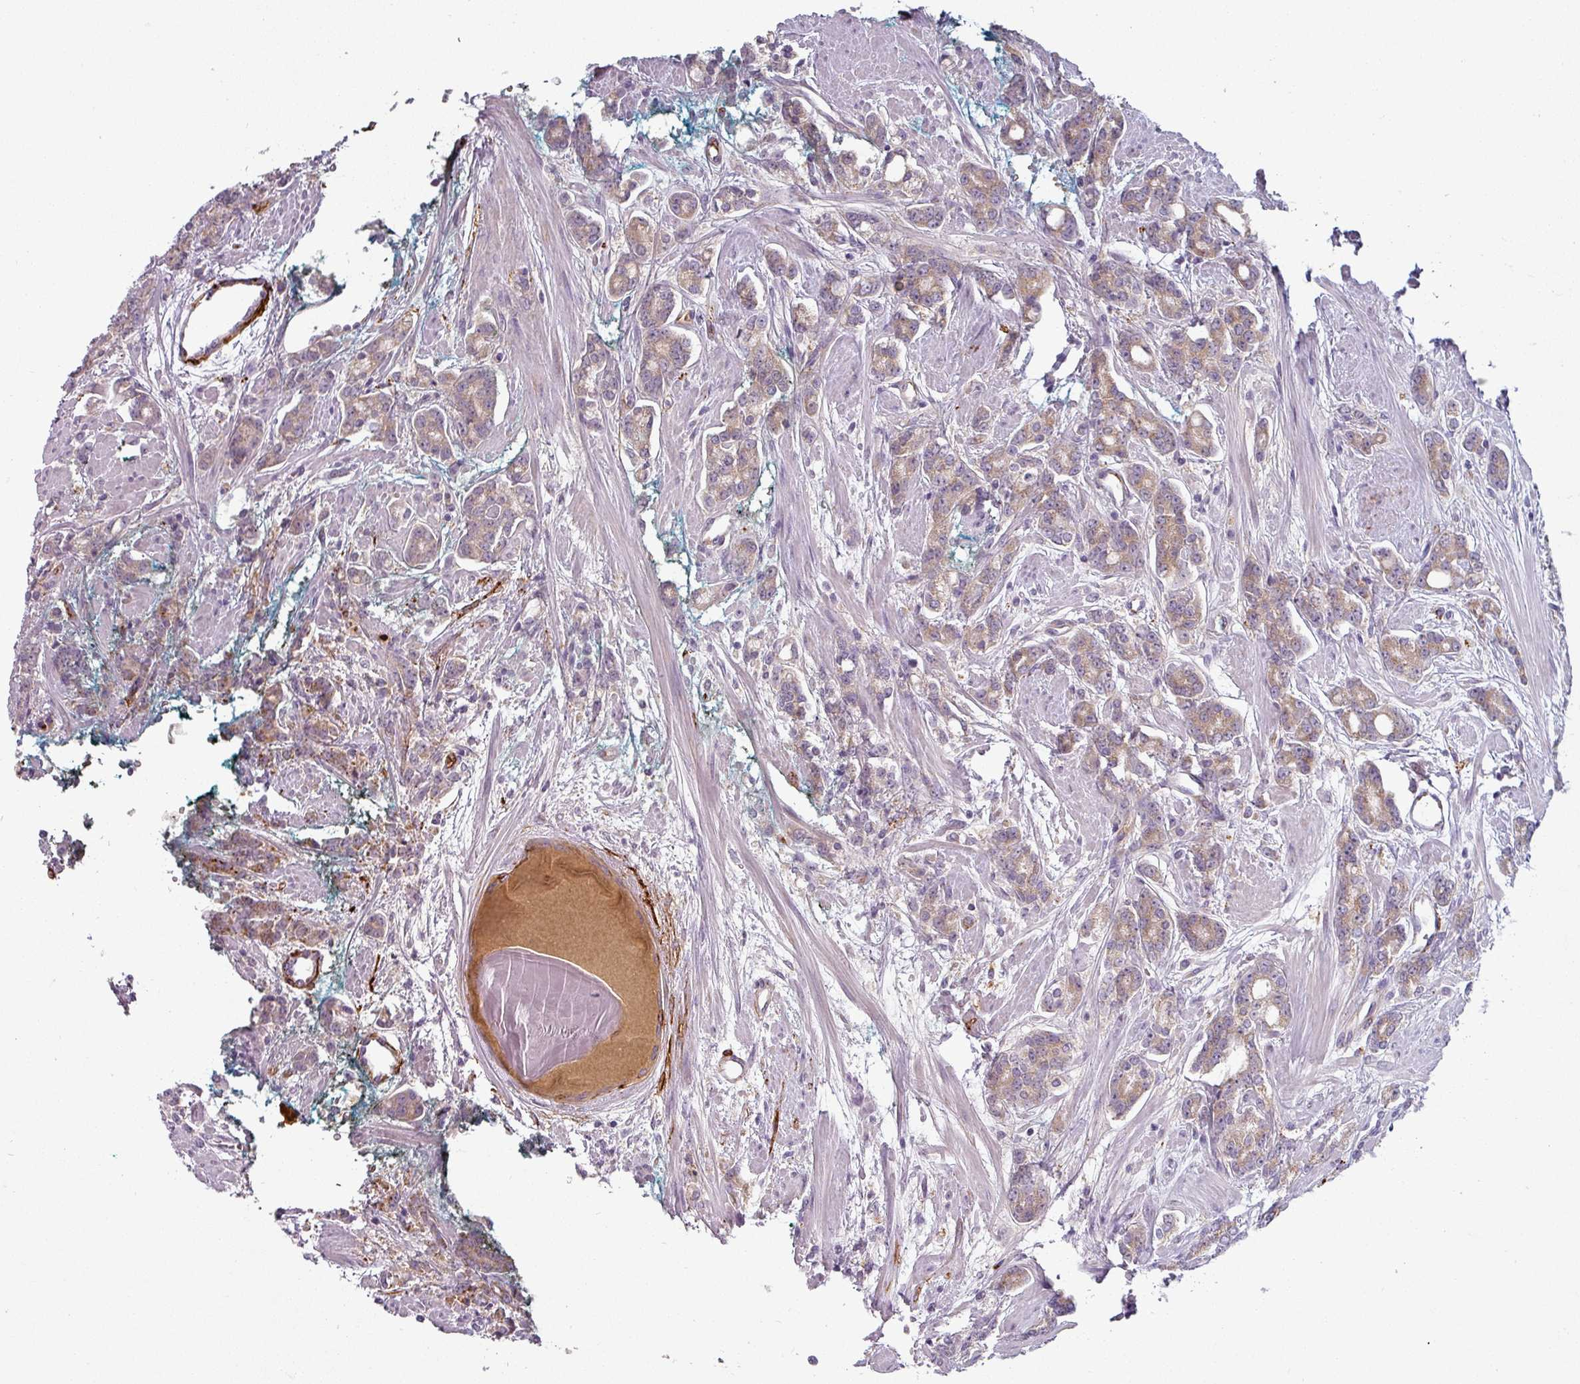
{"staining": {"intensity": "weak", "quantity": ">75%", "location": "cytoplasmic/membranous"}, "tissue": "prostate cancer", "cell_type": "Tumor cells", "image_type": "cancer", "snomed": [{"axis": "morphology", "description": "Adenocarcinoma, High grade"}, {"axis": "topography", "description": "Prostate"}], "caption": "Immunohistochemistry of prostate cancer displays low levels of weak cytoplasmic/membranous expression in approximately >75% of tumor cells.", "gene": "PRODH2", "patient": {"sex": "male", "age": 62}}